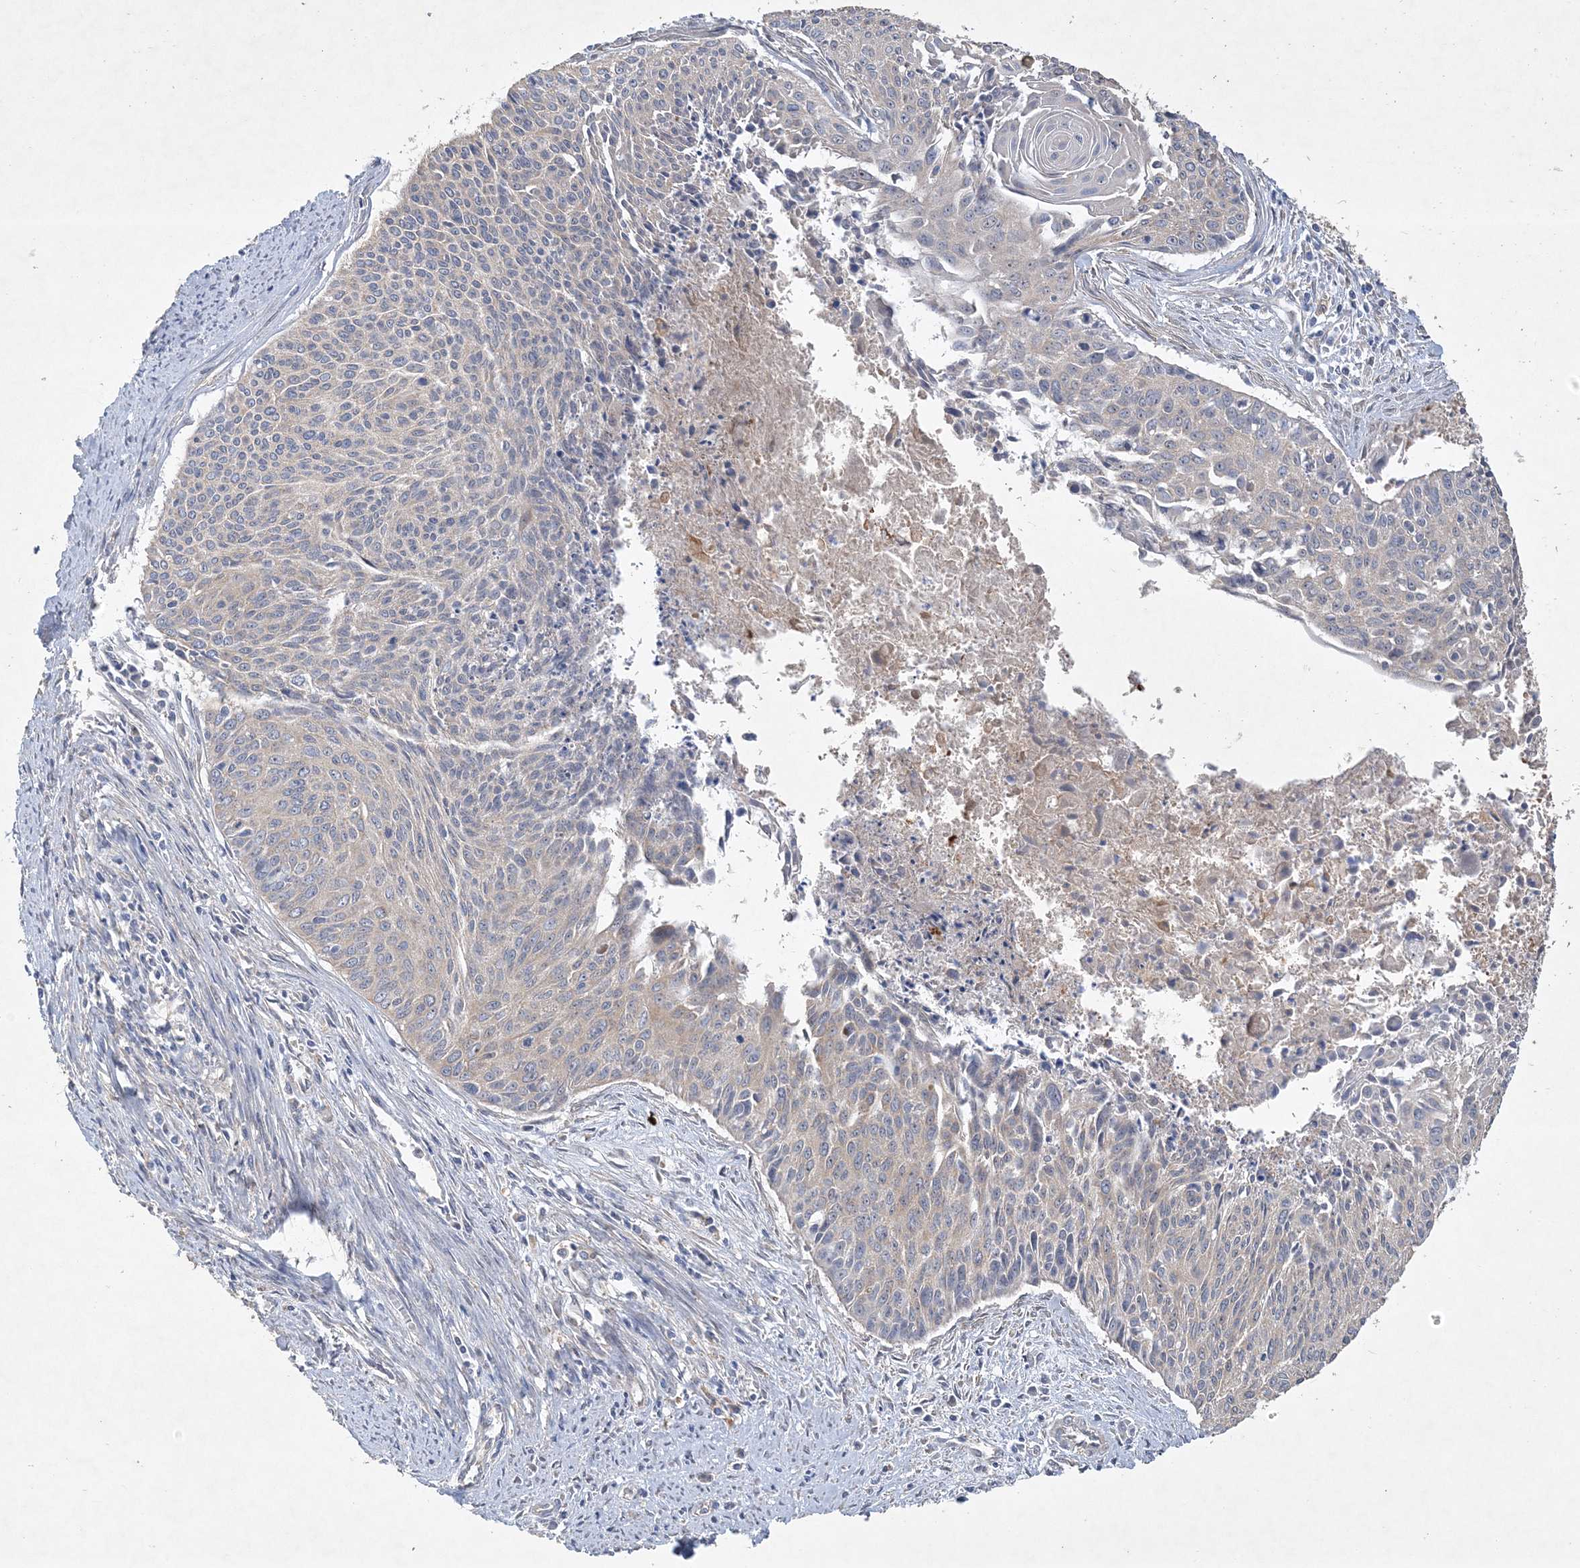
{"staining": {"intensity": "negative", "quantity": "none", "location": "none"}, "tissue": "cervical cancer", "cell_type": "Tumor cells", "image_type": "cancer", "snomed": [{"axis": "morphology", "description": "Squamous cell carcinoma, NOS"}, {"axis": "topography", "description": "Cervix"}], "caption": "This is an immunohistochemistry histopathology image of human squamous cell carcinoma (cervical). There is no expression in tumor cells.", "gene": "FEZ2", "patient": {"sex": "female", "age": 55}}